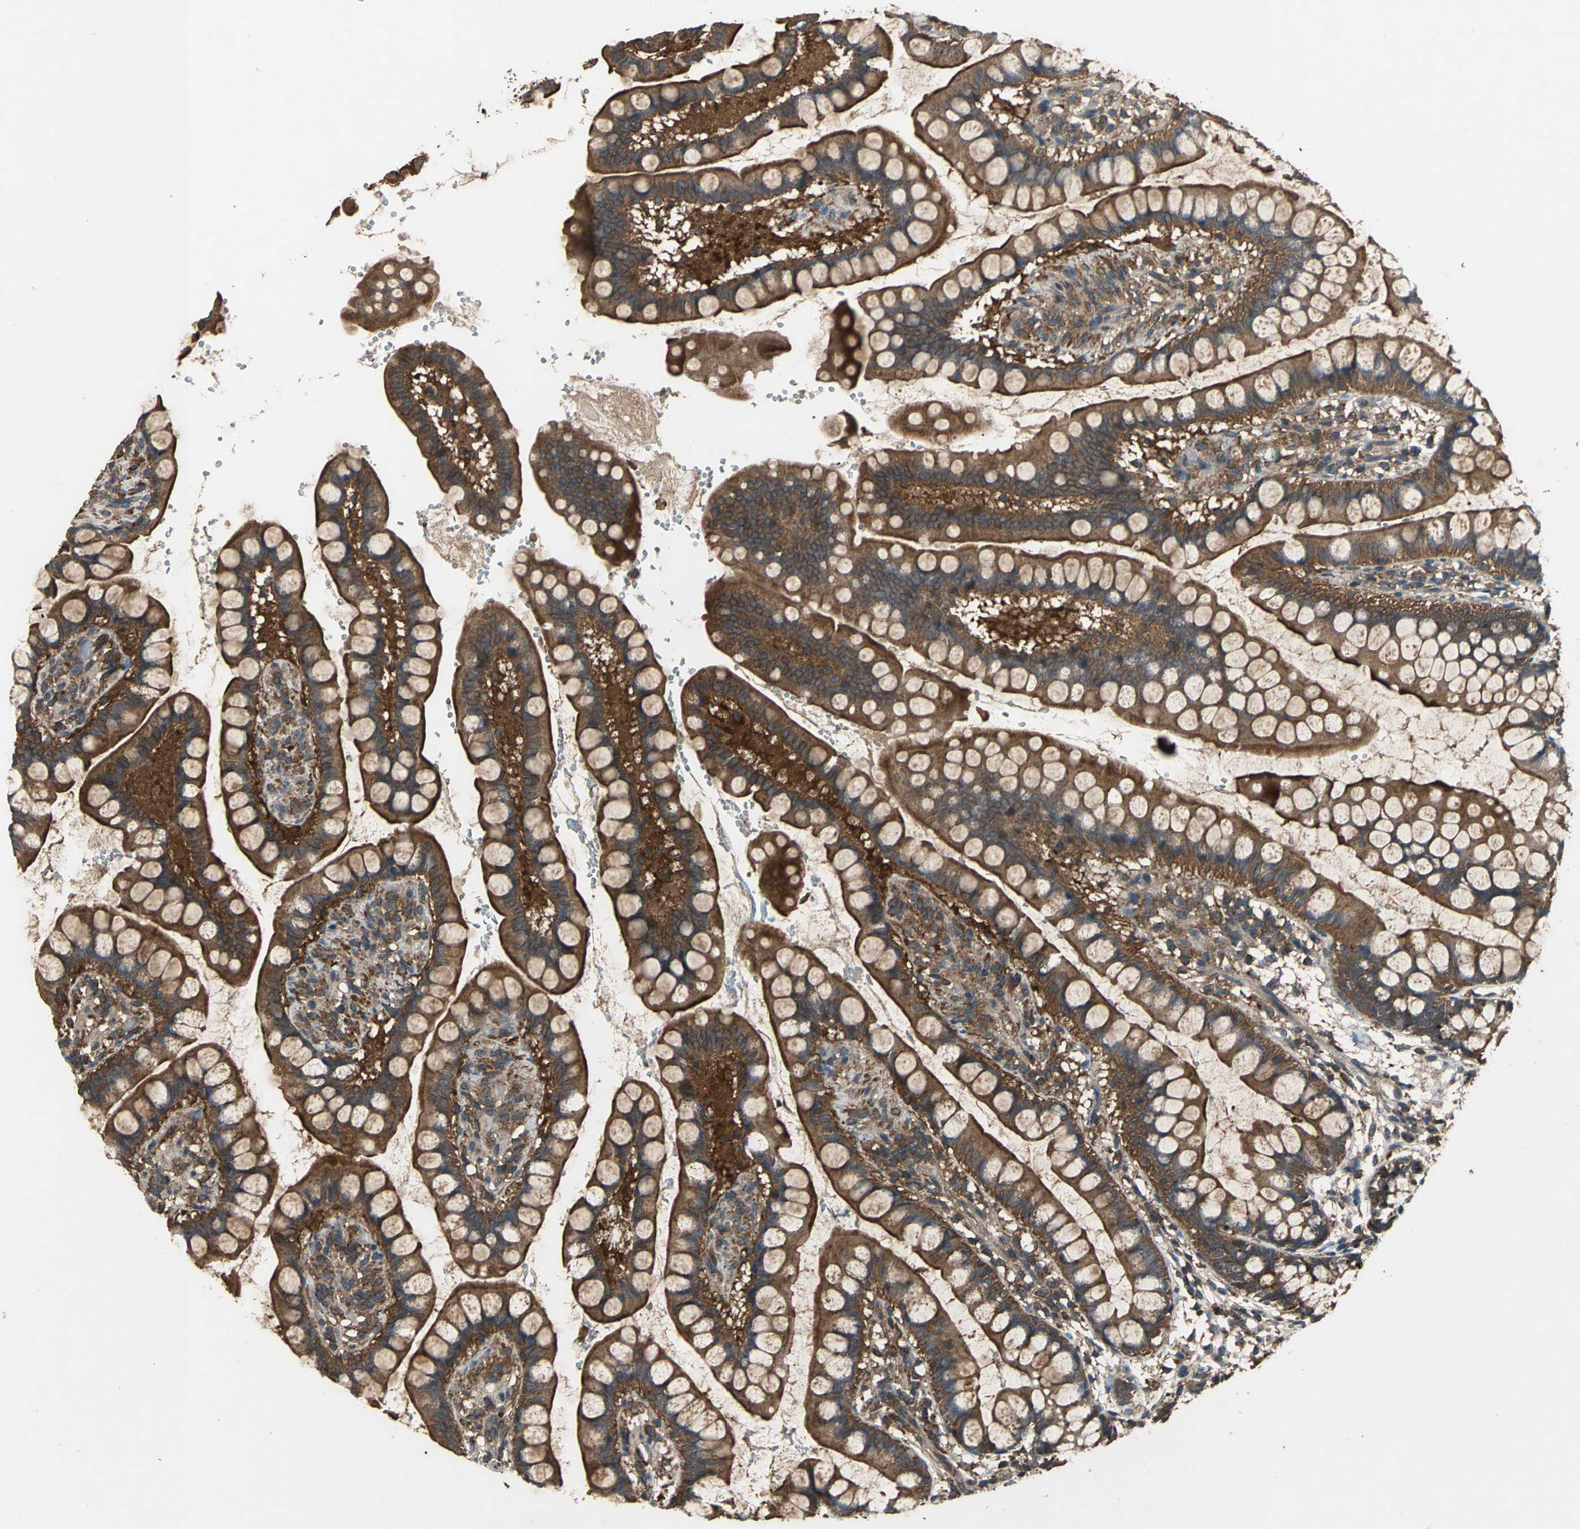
{"staining": {"intensity": "strong", "quantity": ">75%", "location": "cytoplasmic/membranous"}, "tissue": "small intestine", "cell_type": "Glandular cells", "image_type": "normal", "snomed": [{"axis": "morphology", "description": "Normal tissue, NOS"}, {"axis": "topography", "description": "Small intestine"}], "caption": "Small intestine stained with immunohistochemistry (IHC) displays strong cytoplasmic/membranous expression in about >75% of glandular cells.", "gene": "ZNF608", "patient": {"sex": "female", "age": 58}}